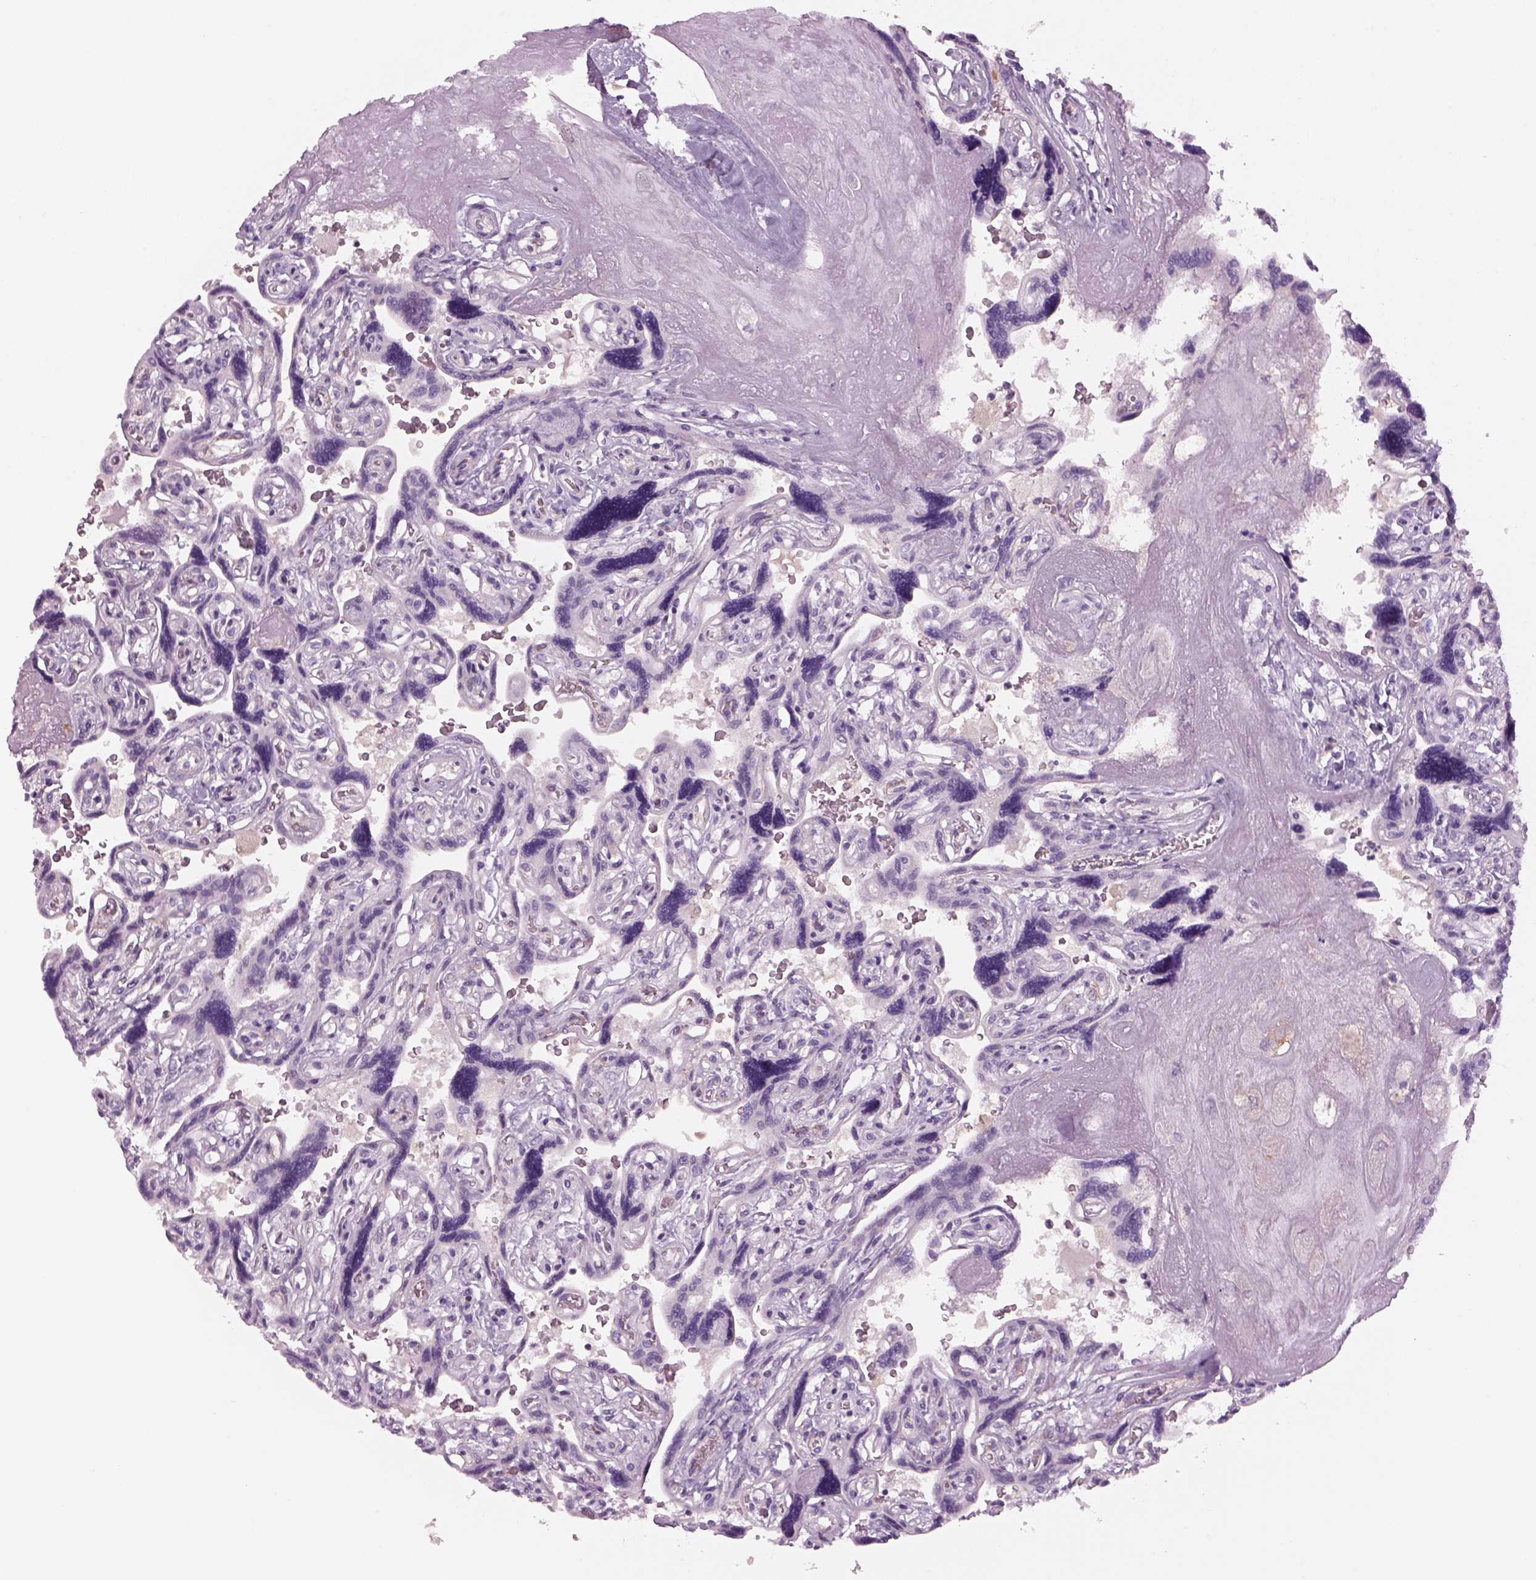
{"staining": {"intensity": "negative", "quantity": "none", "location": "none"}, "tissue": "placenta", "cell_type": "Decidual cells", "image_type": "normal", "snomed": [{"axis": "morphology", "description": "Normal tissue, NOS"}, {"axis": "topography", "description": "Placenta"}], "caption": "Immunohistochemistry (IHC) of unremarkable human placenta reveals no positivity in decidual cells.", "gene": "SLC1A7", "patient": {"sex": "female", "age": 32}}